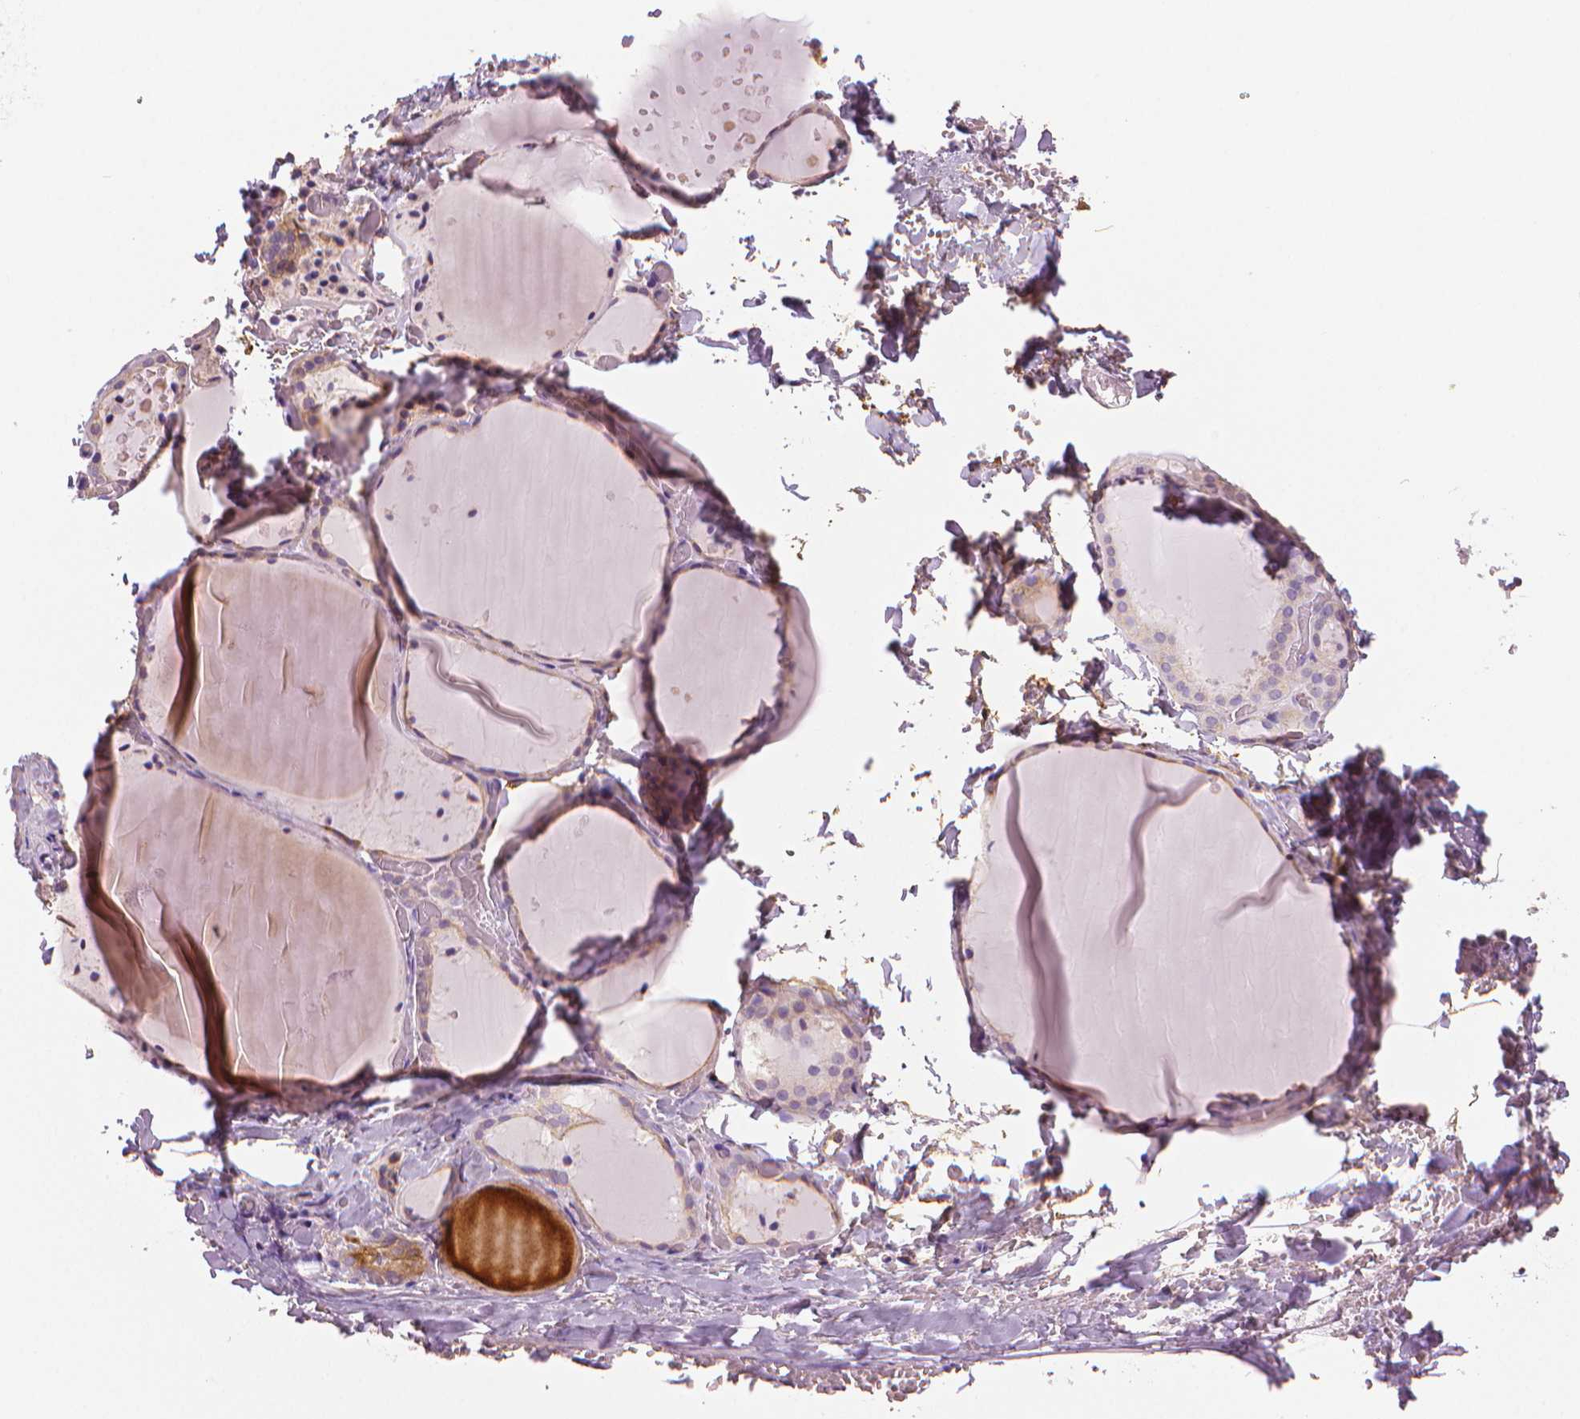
{"staining": {"intensity": "weak", "quantity": "25%-75%", "location": "cytoplasmic/membranous"}, "tissue": "thyroid gland", "cell_type": "Glandular cells", "image_type": "normal", "snomed": [{"axis": "morphology", "description": "Normal tissue, NOS"}, {"axis": "topography", "description": "Thyroid gland"}], "caption": "IHC histopathology image of unremarkable thyroid gland: human thyroid gland stained using immunohistochemistry reveals low levels of weak protein expression localized specifically in the cytoplasmic/membranous of glandular cells, appearing as a cytoplasmic/membranous brown color.", "gene": "MKI67", "patient": {"sex": "female", "age": 36}}